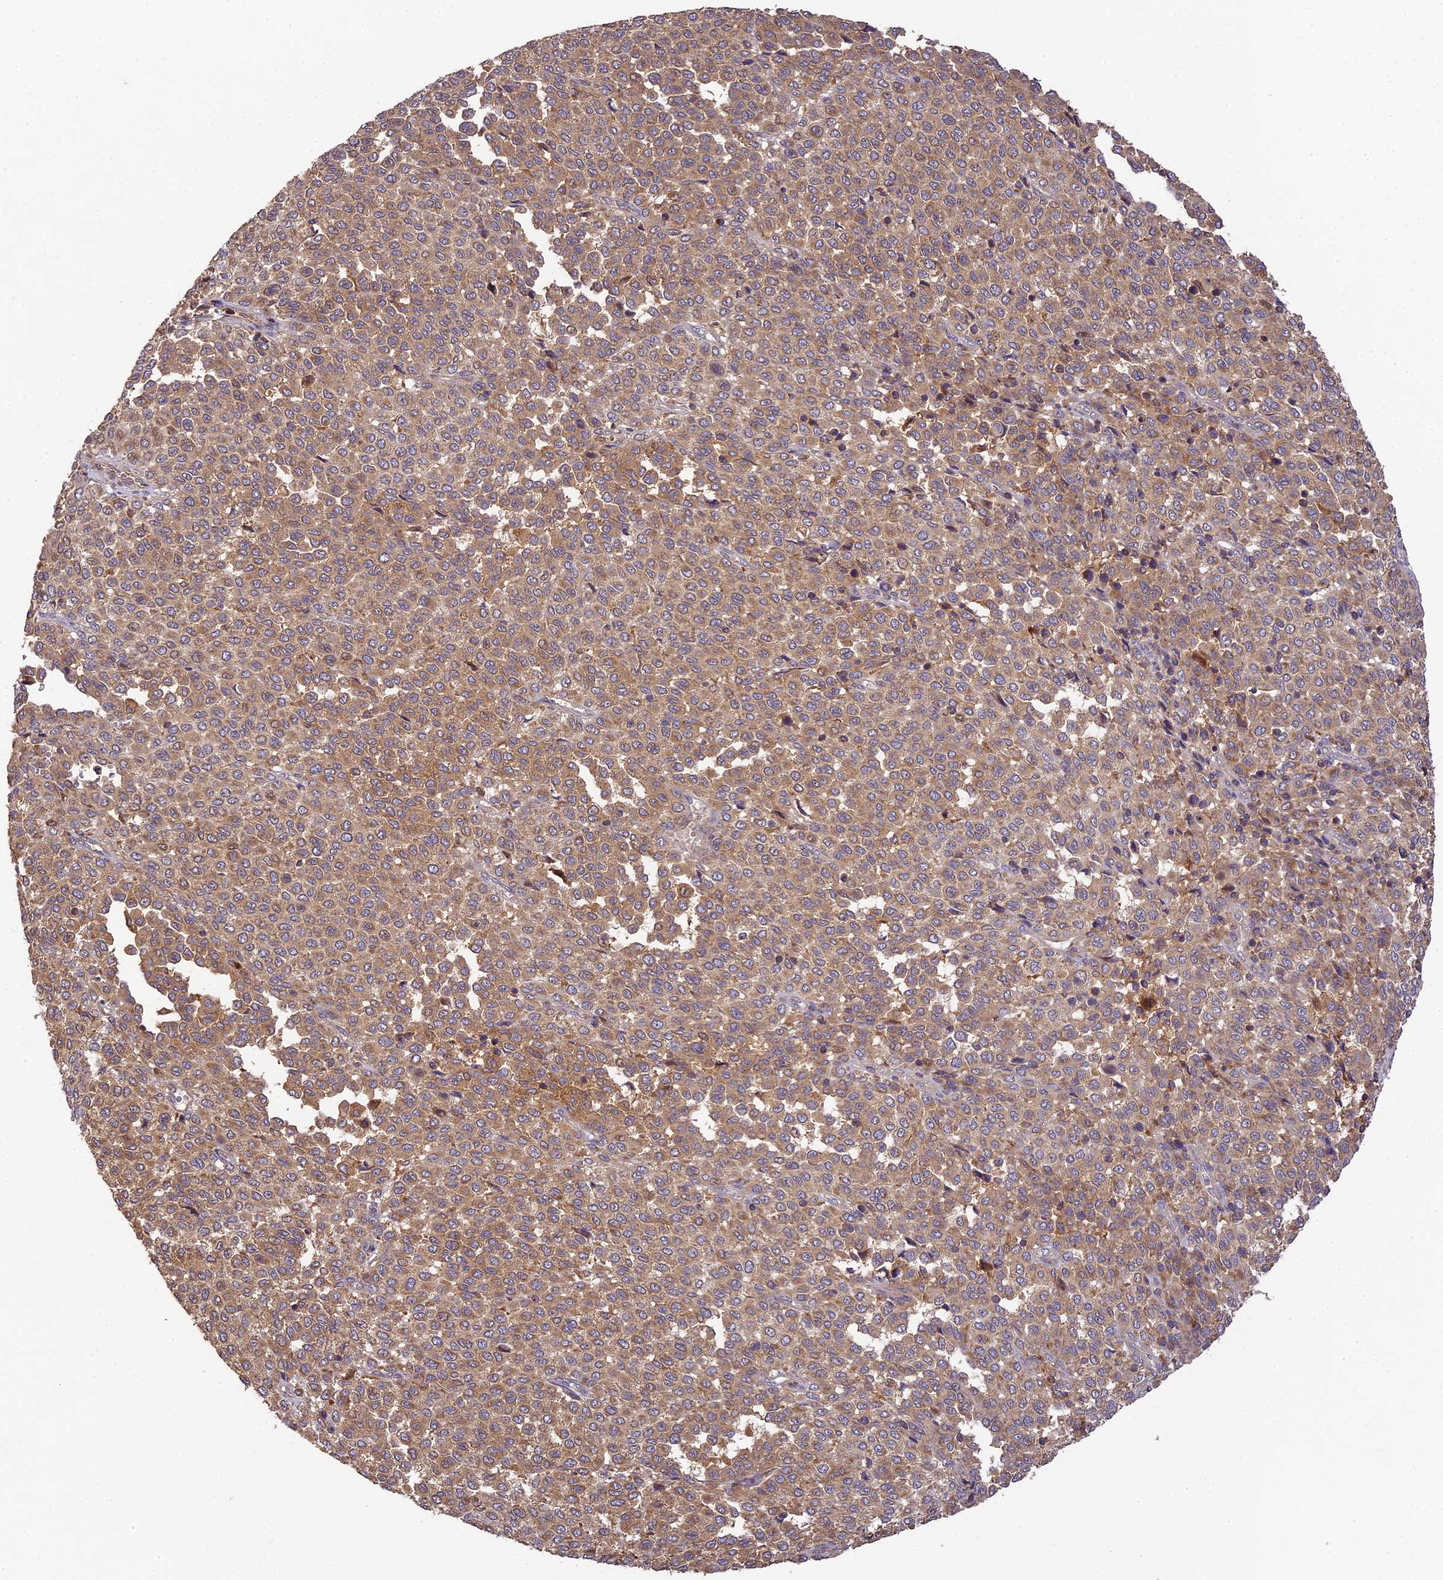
{"staining": {"intensity": "moderate", "quantity": "25%-75%", "location": "cytoplasmic/membranous"}, "tissue": "melanoma", "cell_type": "Tumor cells", "image_type": "cancer", "snomed": [{"axis": "morphology", "description": "Malignant melanoma, Metastatic site"}, {"axis": "topography", "description": "Pancreas"}], "caption": "Moderate cytoplasmic/membranous positivity is appreciated in approximately 25%-75% of tumor cells in melanoma.", "gene": "WDR88", "patient": {"sex": "female", "age": 30}}